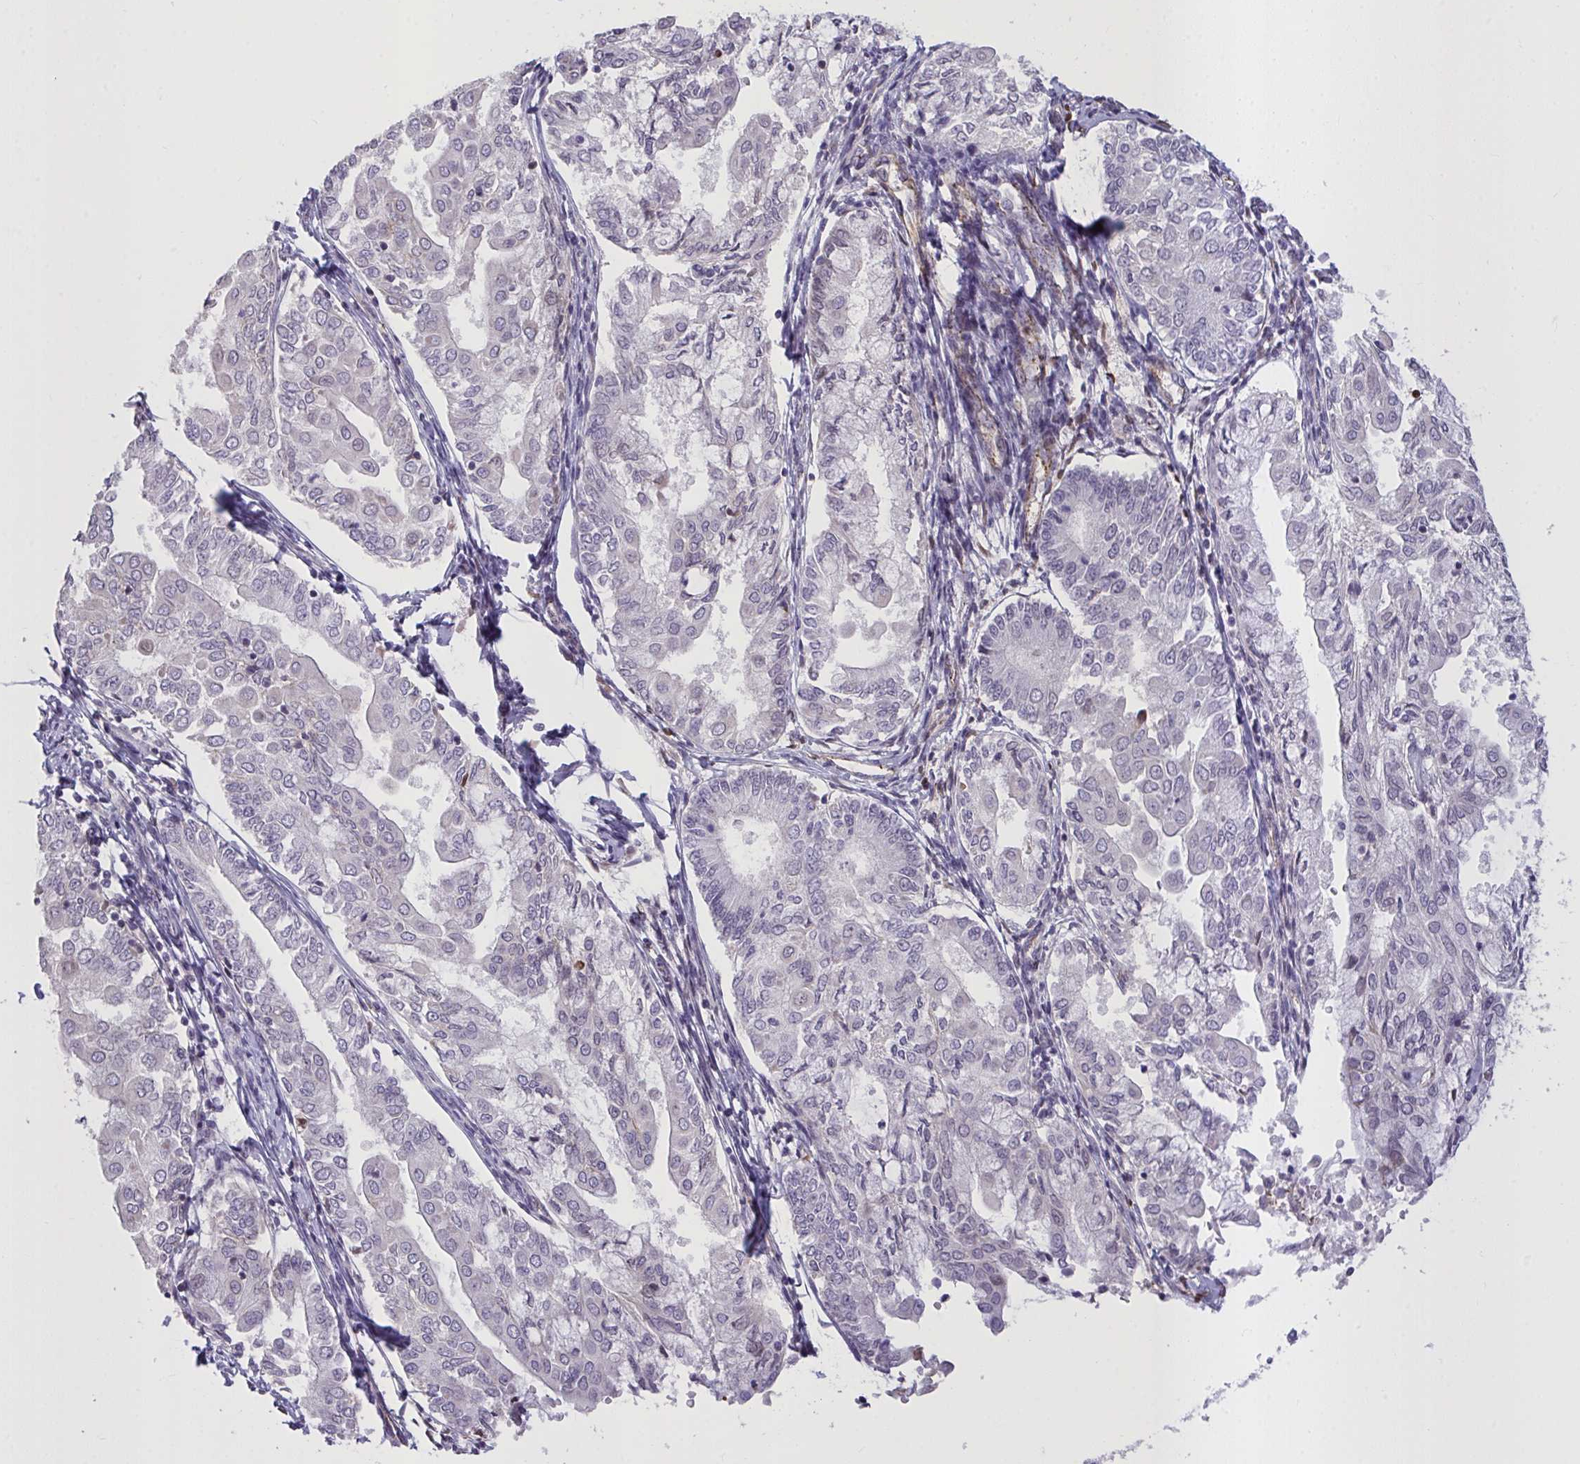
{"staining": {"intensity": "negative", "quantity": "none", "location": "none"}, "tissue": "endometrial cancer", "cell_type": "Tumor cells", "image_type": "cancer", "snomed": [{"axis": "morphology", "description": "Adenocarcinoma, NOS"}, {"axis": "topography", "description": "Endometrium"}], "caption": "Histopathology image shows no significant protein staining in tumor cells of endometrial adenocarcinoma.", "gene": "SEMA6B", "patient": {"sex": "female", "age": 68}}